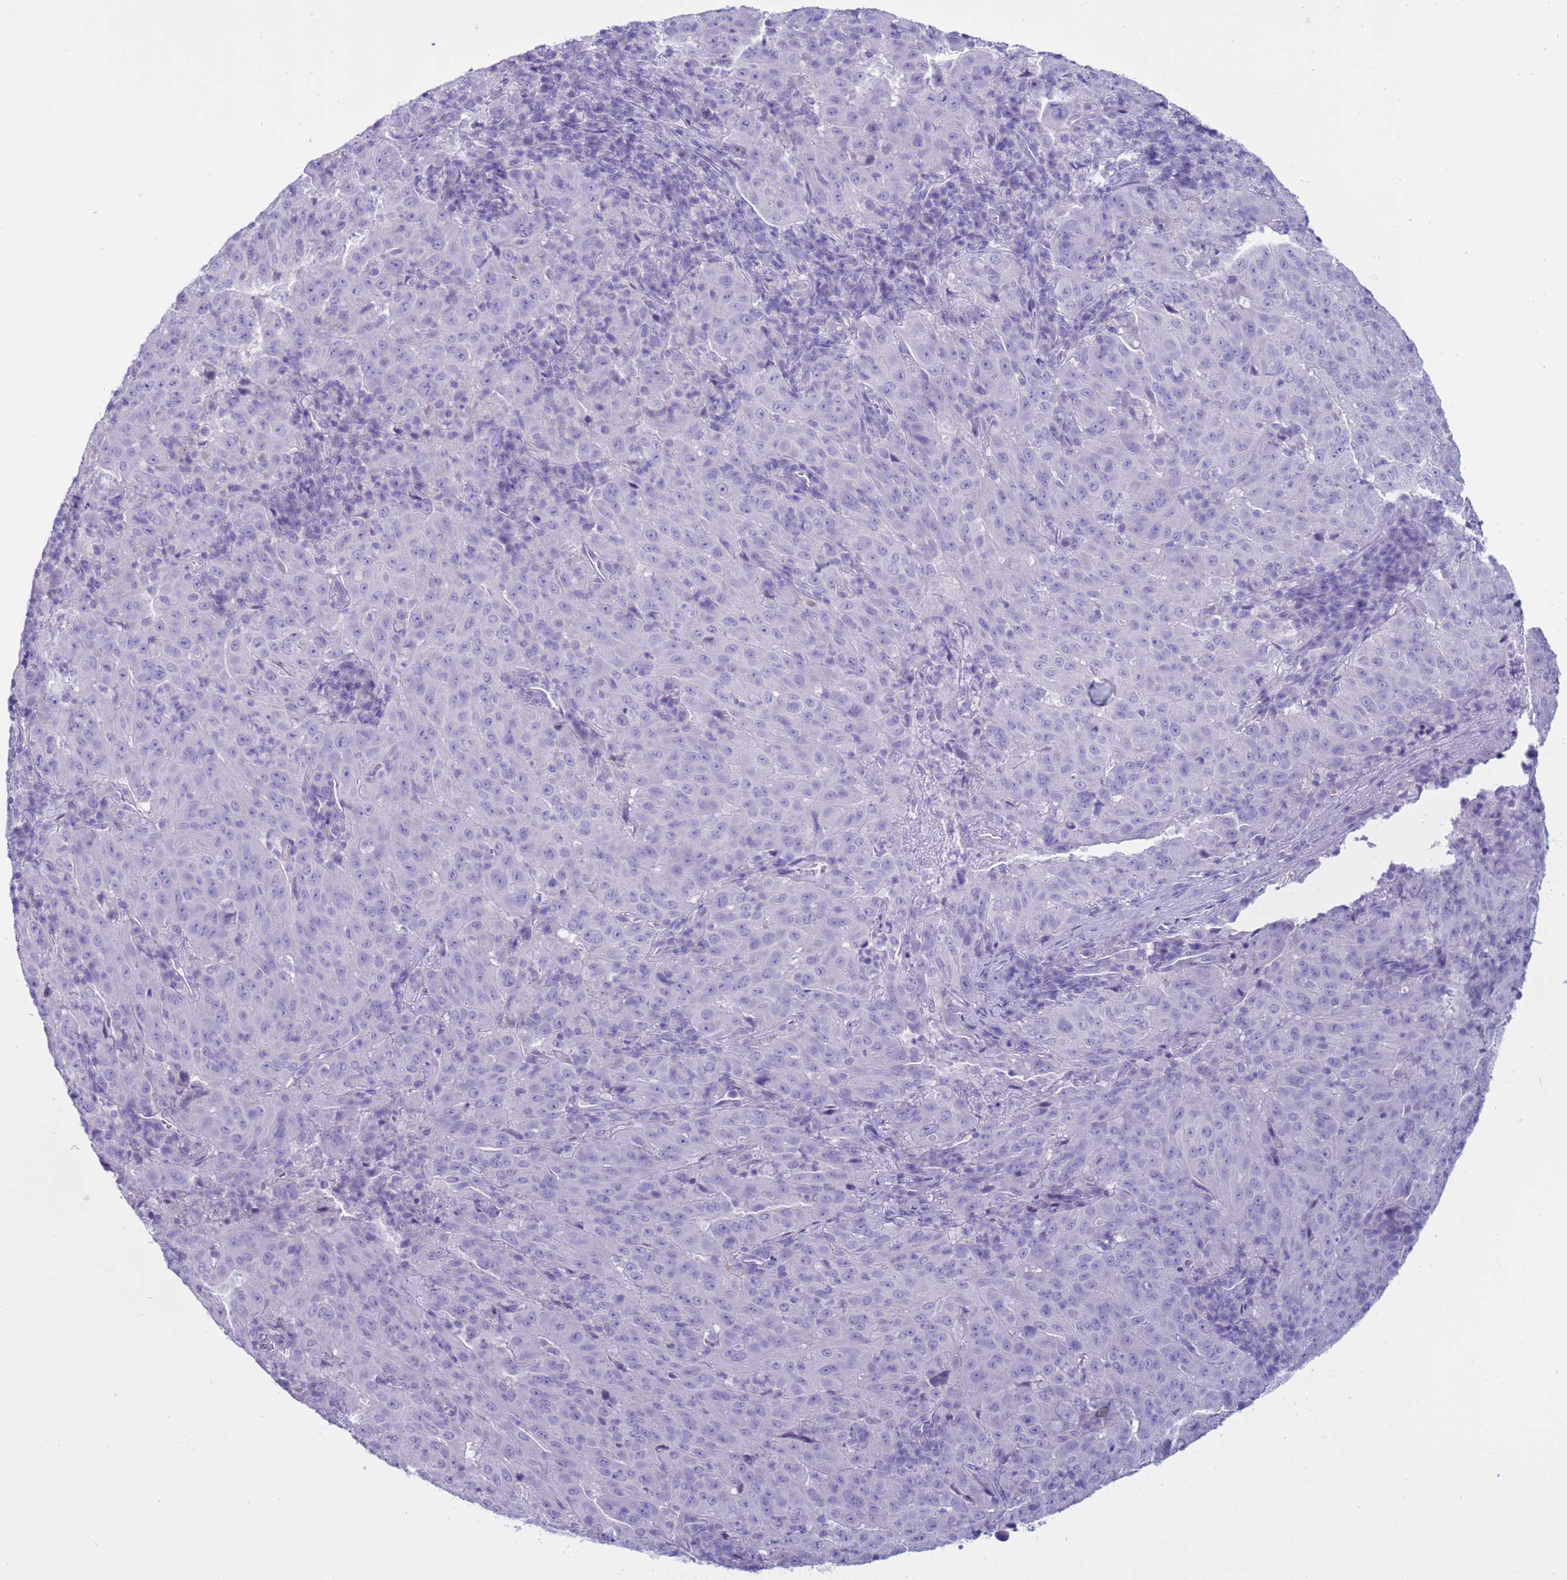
{"staining": {"intensity": "negative", "quantity": "none", "location": "none"}, "tissue": "pancreatic cancer", "cell_type": "Tumor cells", "image_type": "cancer", "snomed": [{"axis": "morphology", "description": "Adenocarcinoma, NOS"}, {"axis": "topography", "description": "Pancreas"}], "caption": "Immunohistochemical staining of human pancreatic adenocarcinoma shows no significant staining in tumor cells.", "gene": "CST4", "patient": {"sex": "male", "age": 63}}